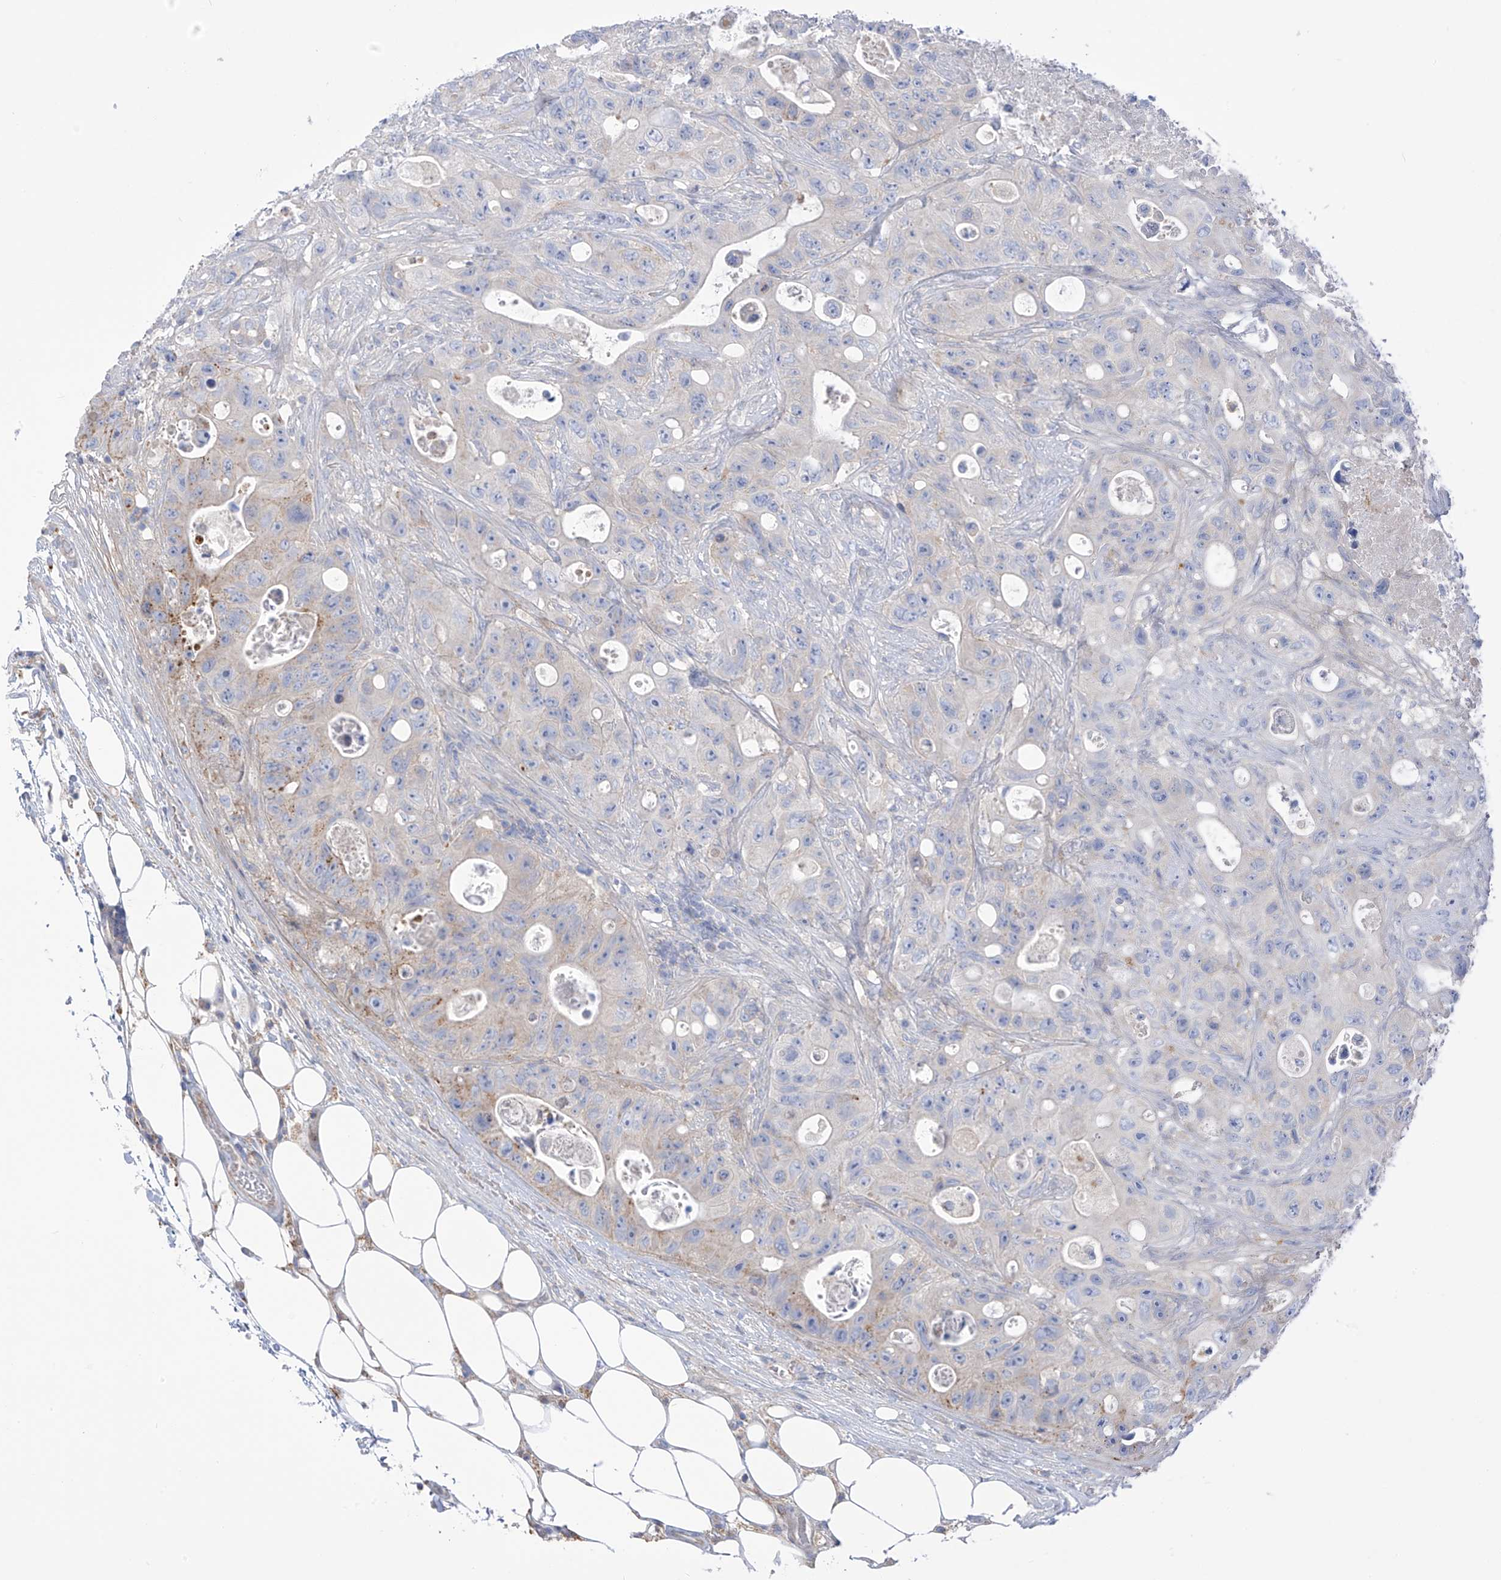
{"staining": {"intensity": "negative", "quantity": "none", "location": "none"}, "tissue": "colorectal cancer", "cell_type": "Tumor cells", "image_type": "cancer", "snomed": [{"axis": "morphology", "description": "Adenocarcinoma, NOS"}, {"axis": "topography", "description": "Colon"}], "caption": "Adenocarcinoma (colorectal) stained for a protein using immunohistochemistry (IHC) reveals no staining tumor cells.", "gene": "FABP2", "patient": {"sex": "female", "age": 46}}